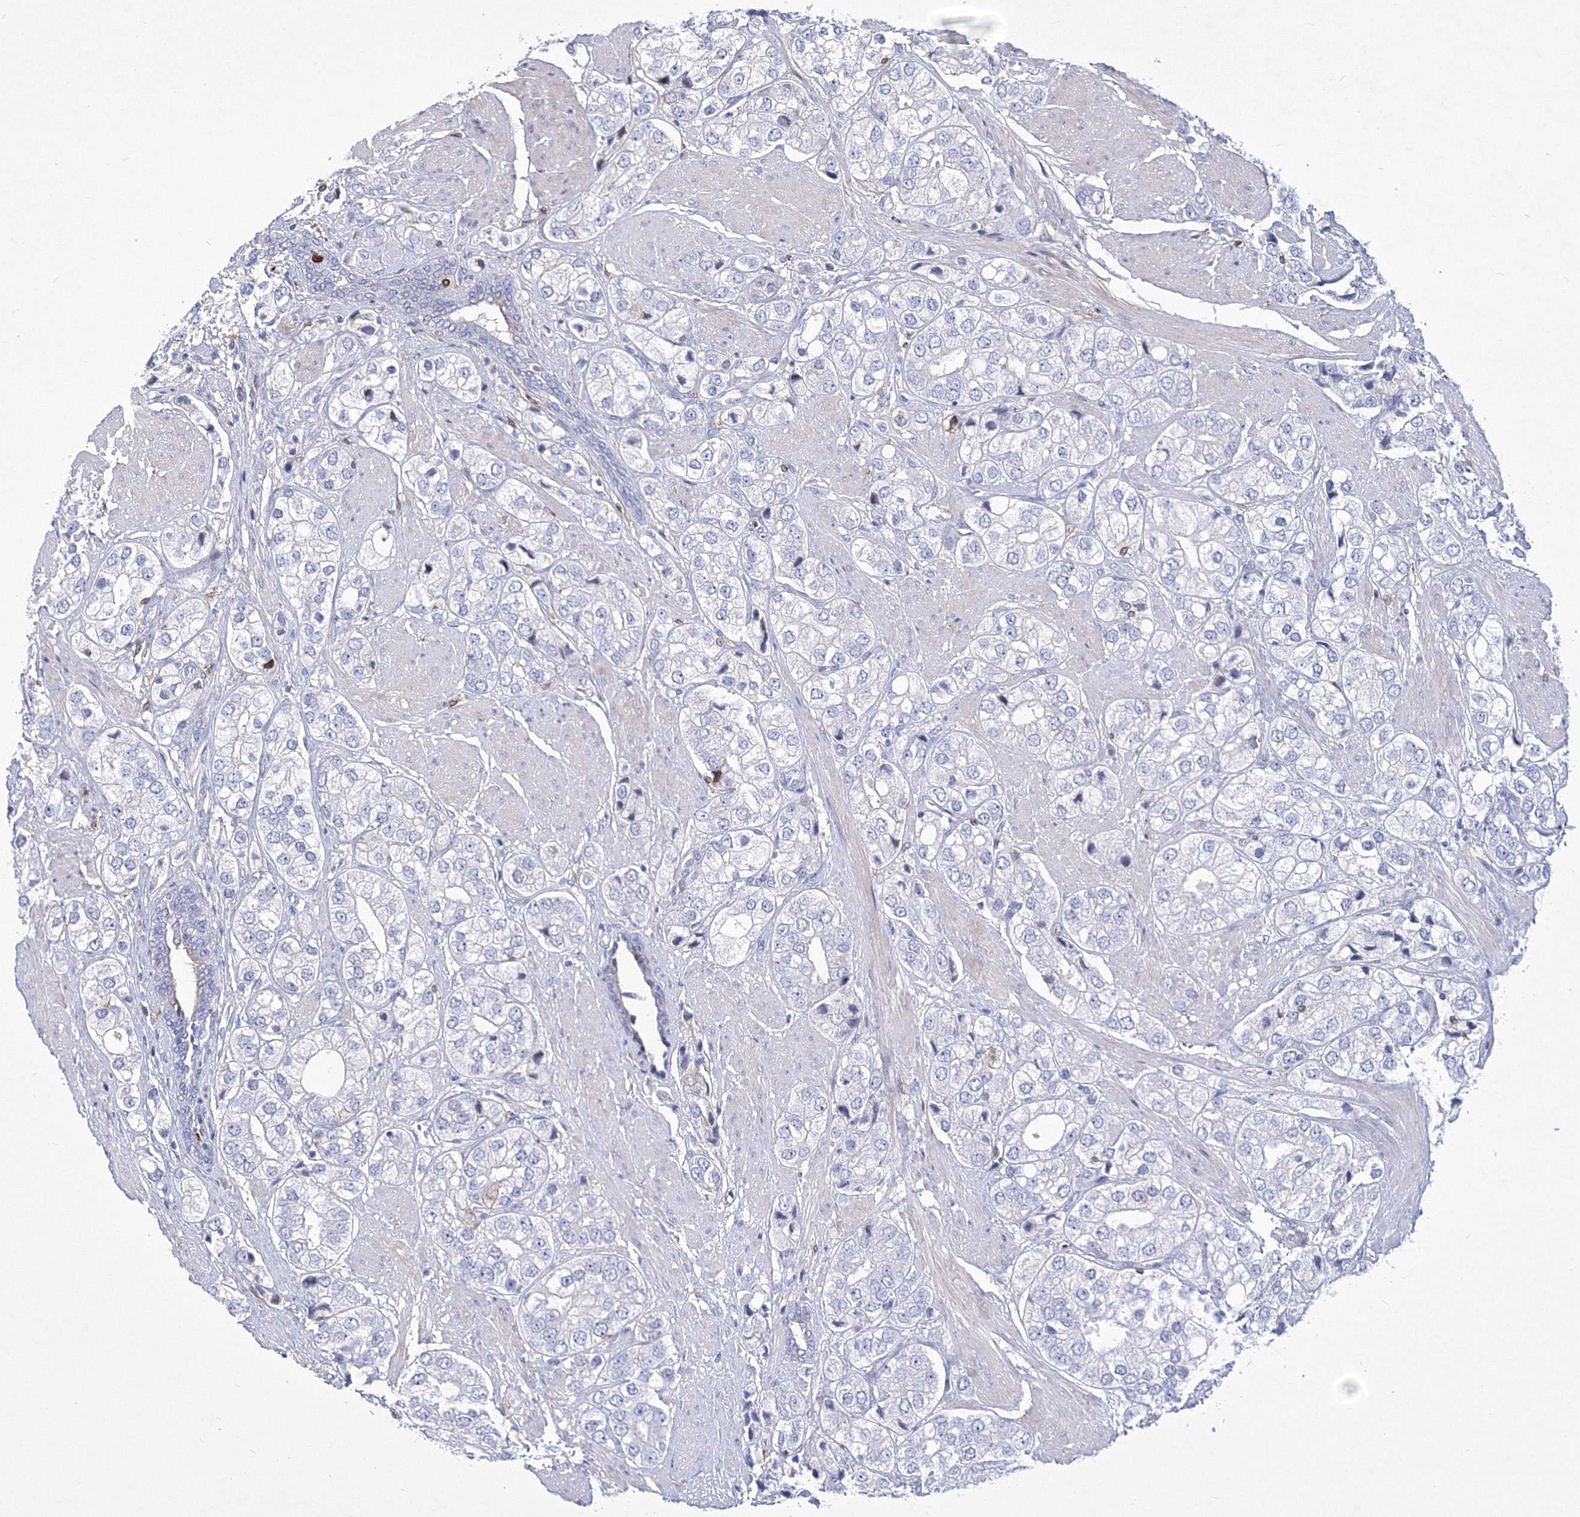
{"staining": {"intensity": "negative", "quantity": "none", "location": "none"}, "tissue": "prostate cancer", "cell_type": "Tumor cells", "image_type": "cancer", "snomed": [{"axis": "morphology", "description": "Adenocarcinoma, High grade"}, {"axis": "topography", "description": "Prostate"}], "caption": "The histopathology image displays no staining of tumor cells in prostate adenocarcinoma (high-grade). Nuclei are stained in blue.", "gene": "RNPEPL1", "patient": {"sex": "male", "age": 50}}